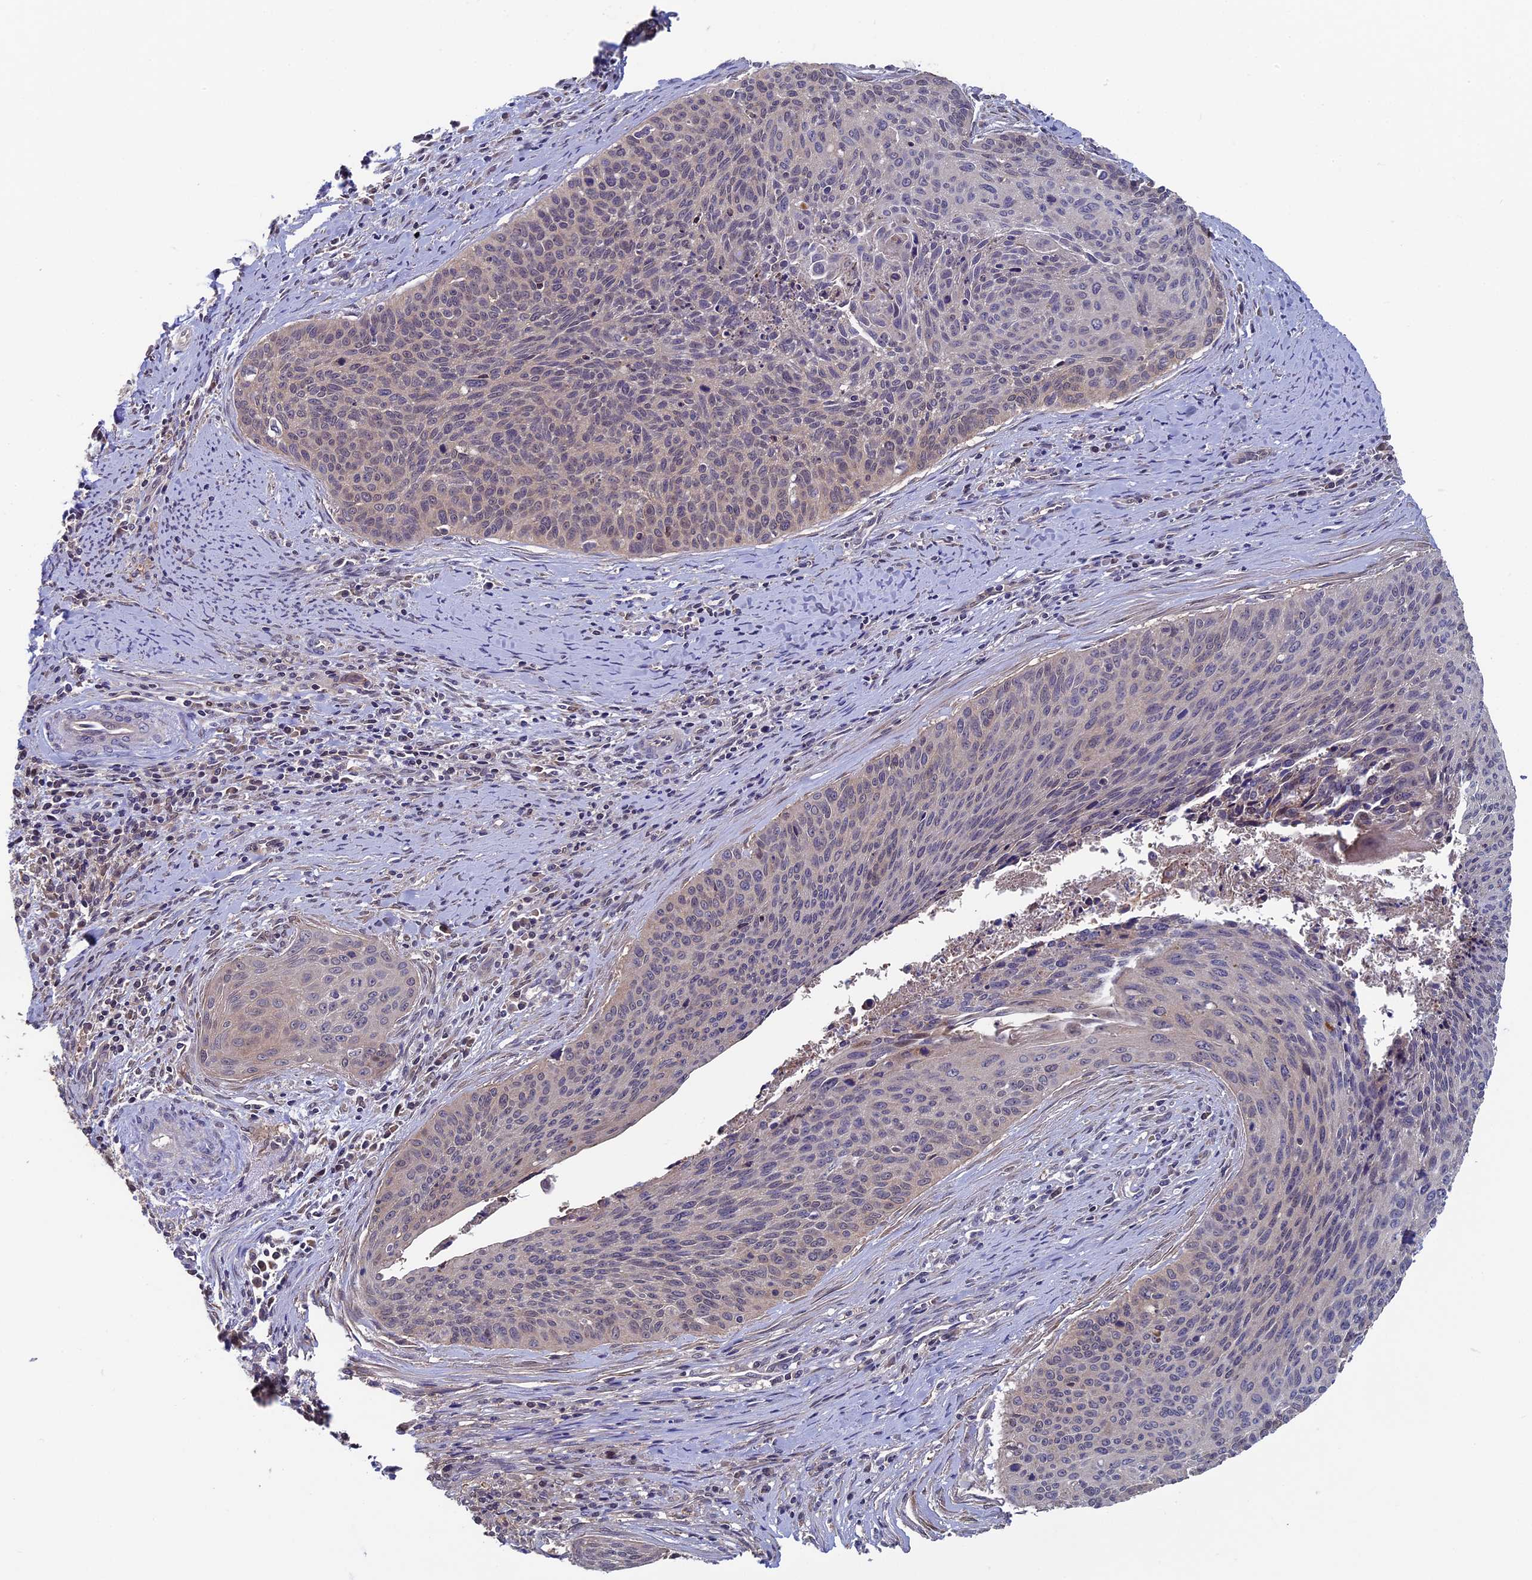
{"staining": {"intensity": "negative", "quantity": "none", "location": "none"}, "tissue": "cervical cancer", "cell_type": "Tumor cells", "image_type": "cancer", "snomed": [{"axis": "morphology", "description": "Squamous cell carcinoma, NOS"}, {"axis": "topography", "description": "Cervix"}], "caption": "High power microscopy photomicrograph of an immunohistochemistry photomicrograph of squamous cell carcinoma (cervical), revealing no significant staining in tumor cells.", "gene": "LCMT1", "patient": {"sex": "female", "age": 55}}